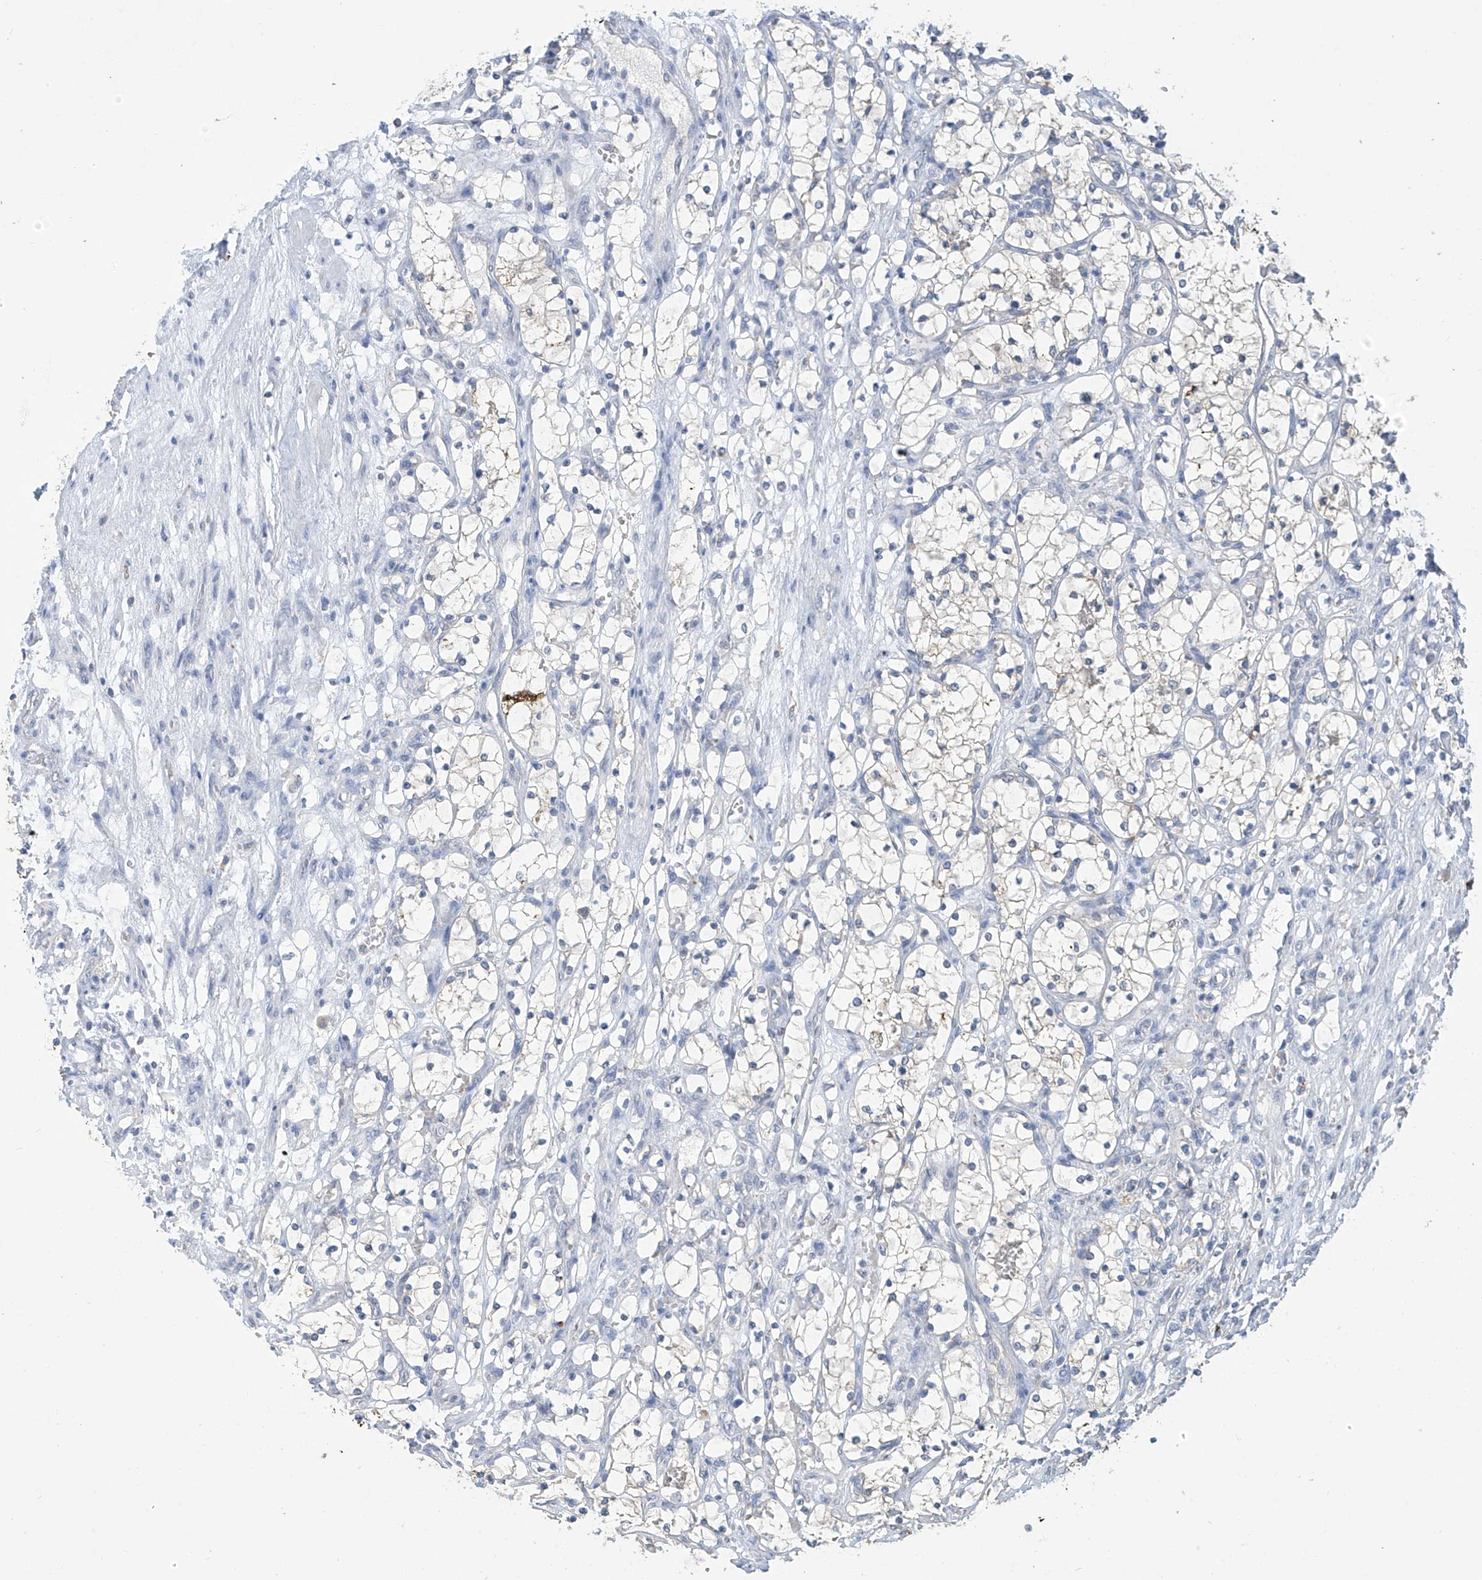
{"staining": {"intensity": "negative", "quantity": "none", "location": "none"}, "tissue": "renal cancer", "cell_type": "Tumor cells", "image_type": "cancer", "snomed": [{"axis": "morphology", "description": "Adenocarcinoma, NOS"}, {"axis": "topography", "description": "Kidney"}], "caption": "DAB immunohistochemical staining of adenocarcinoma (renal) shows no significant staining in tumor cells.", "gene": "OGT", "patient": {"sex": "female", "age": 69}}